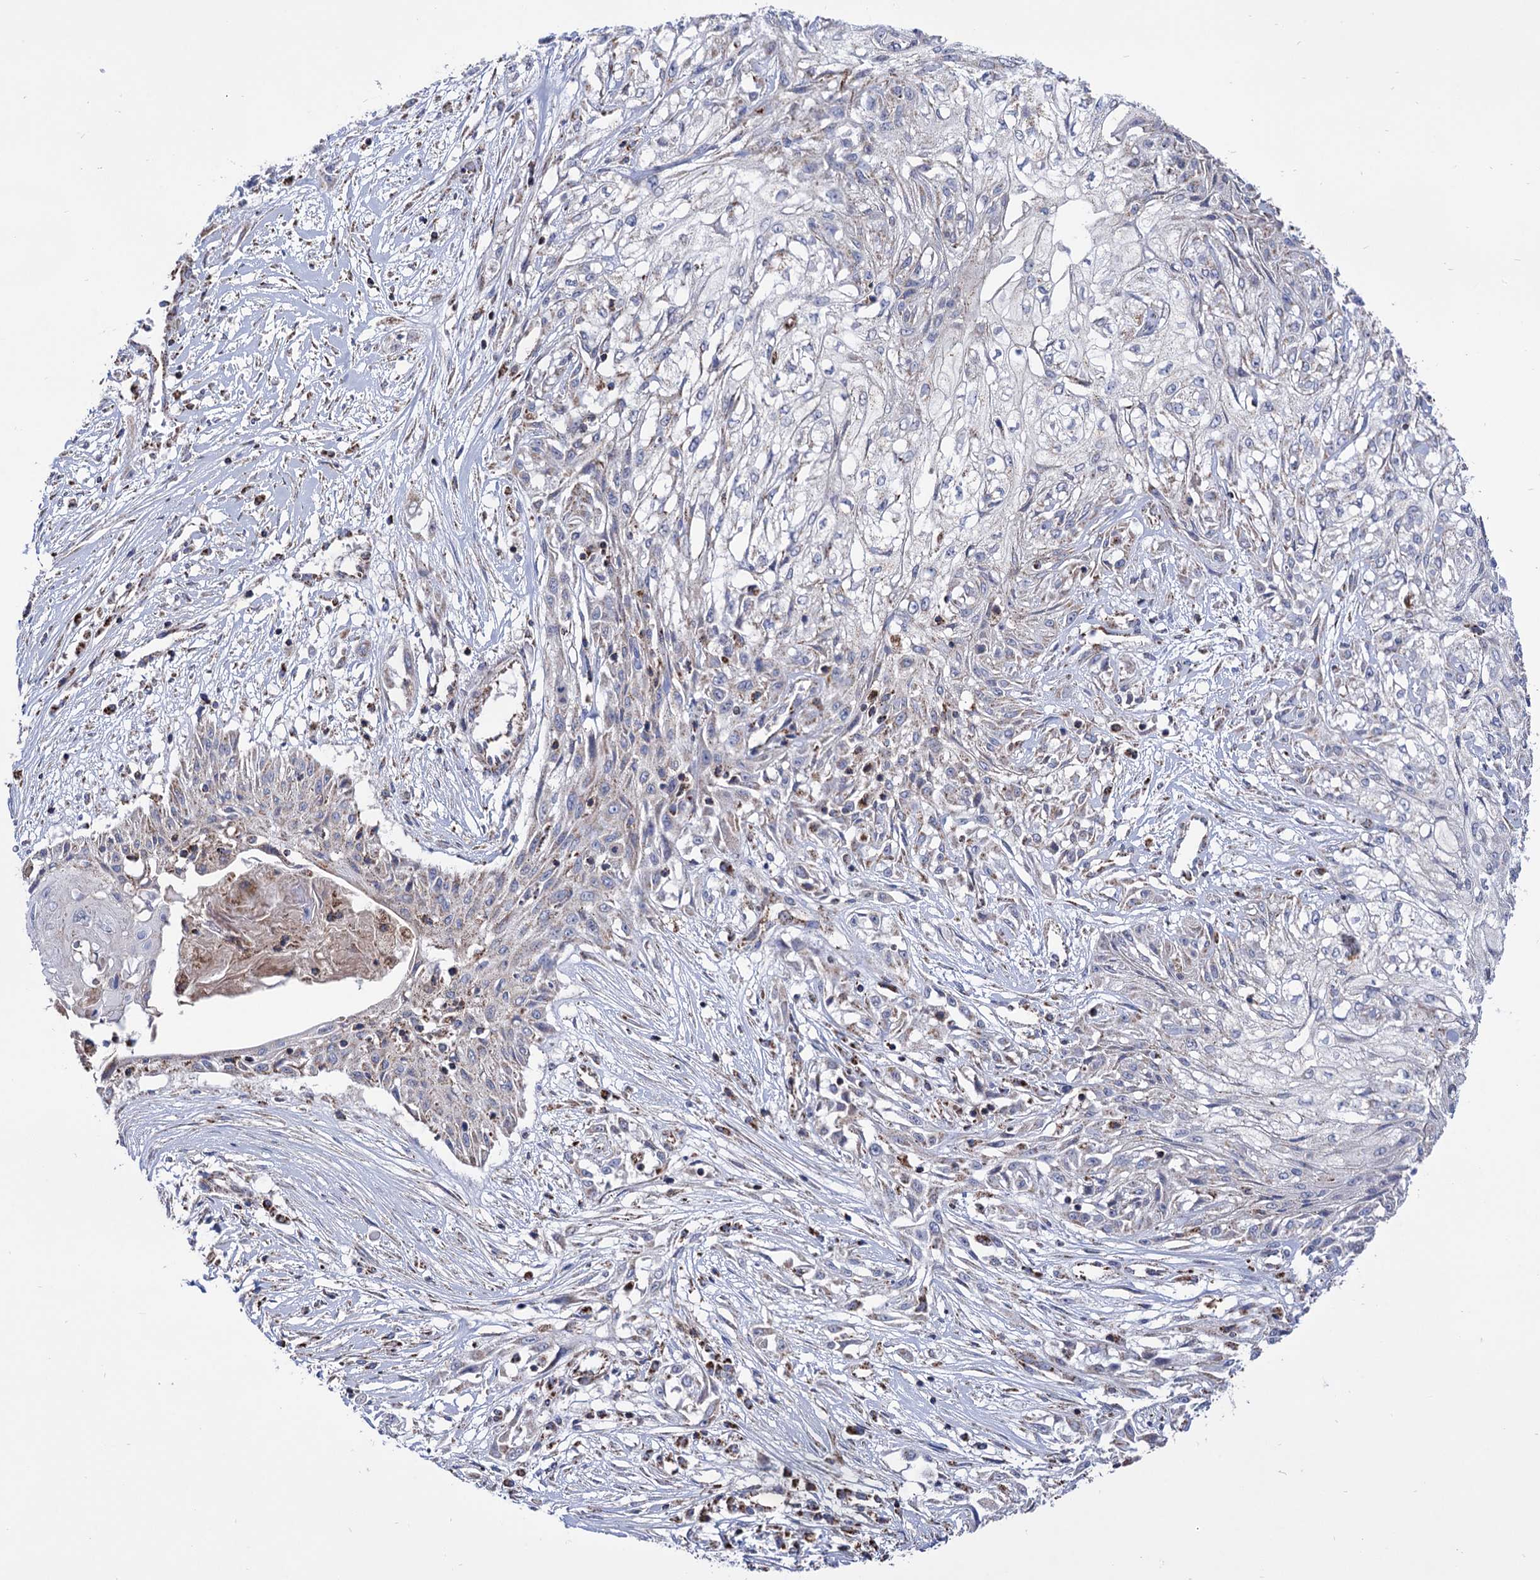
{"staining": {"intensity": "weak", "quantity": "<25%", "location": "cytoplasmic/membranous"}, "tissue": "skin cancer", "cell_type": "Tumor cells", "image_type": "cancer", "snomed": [{"axis": "morphology", "description": "Squamous cell carcinoma, NOS"}, {"axis": "morphology", "description": "Squamous cell carcinoma, metastatic, NOS"}, {"axis": "topography", "description": "Skin"}, {"axis": "topography", "description": "Lymph node"}], "caption": "DAB immunohistochemical staining of human skin metastatic squamous cell carcinoma demonstrates no significant staining in tumor cells. Brightfield microscopy of immunohistochemistry (IHC) stained with DAB (brown) and hematoxylin (blue), captured at high magnification.", "gene": "ABHD10", "patient": {"sex": "male", "age": 75}}